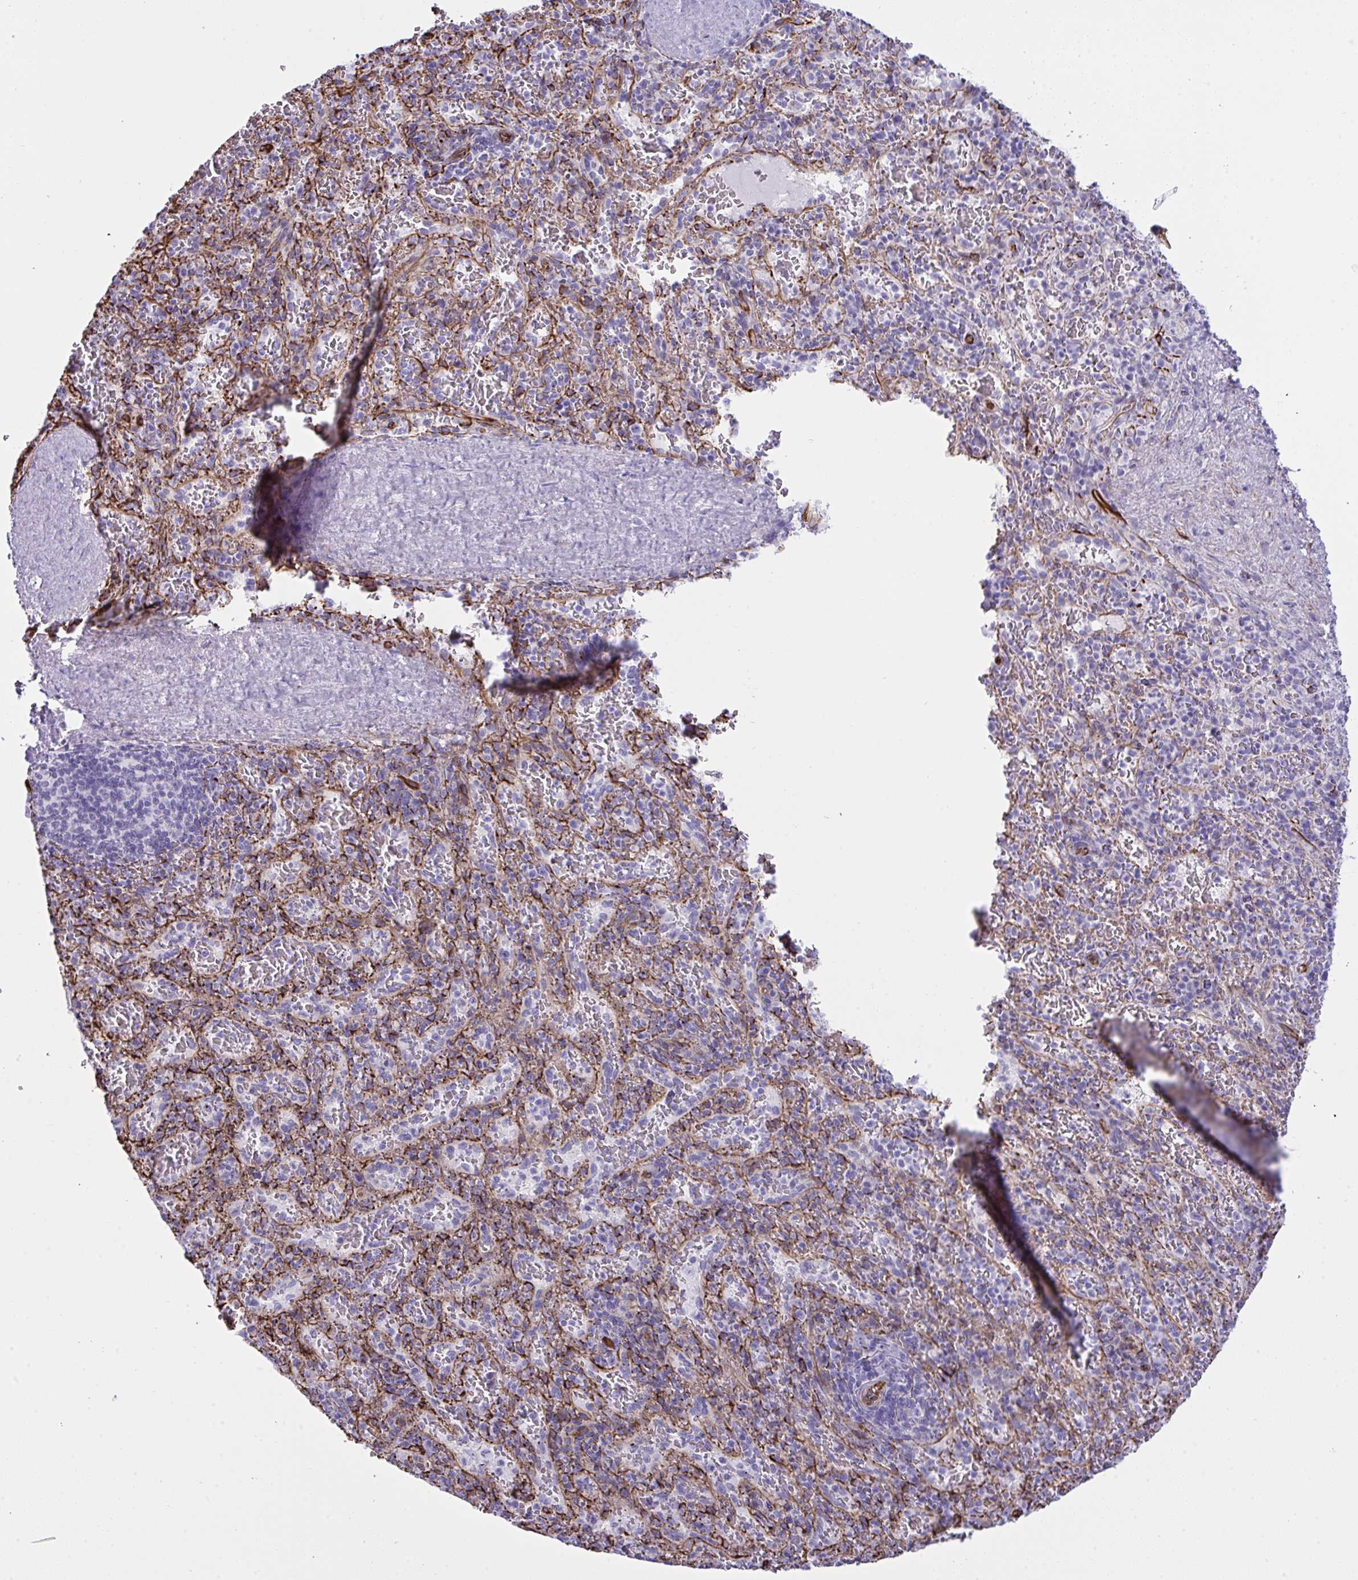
{"staining": {"intensity": "negative", "quantity": "none", "location": "none"}, "tissue": "spleen", "cell_type": "Cells in red pulp", "image_type": "normal", "snomed": [{"axis": "morphology", "description": "Normal tissue, NOS"}, {"axis": "topography", "description": "Spleen"}], "caption": "A high-resolution micrograph shows immunohistochemistry staining of unremarkable spleen, which reveals no significant staining in cells in red pulp.", "gene": "SLC35B1", "patient": {"sex": "male", "age": 57}}